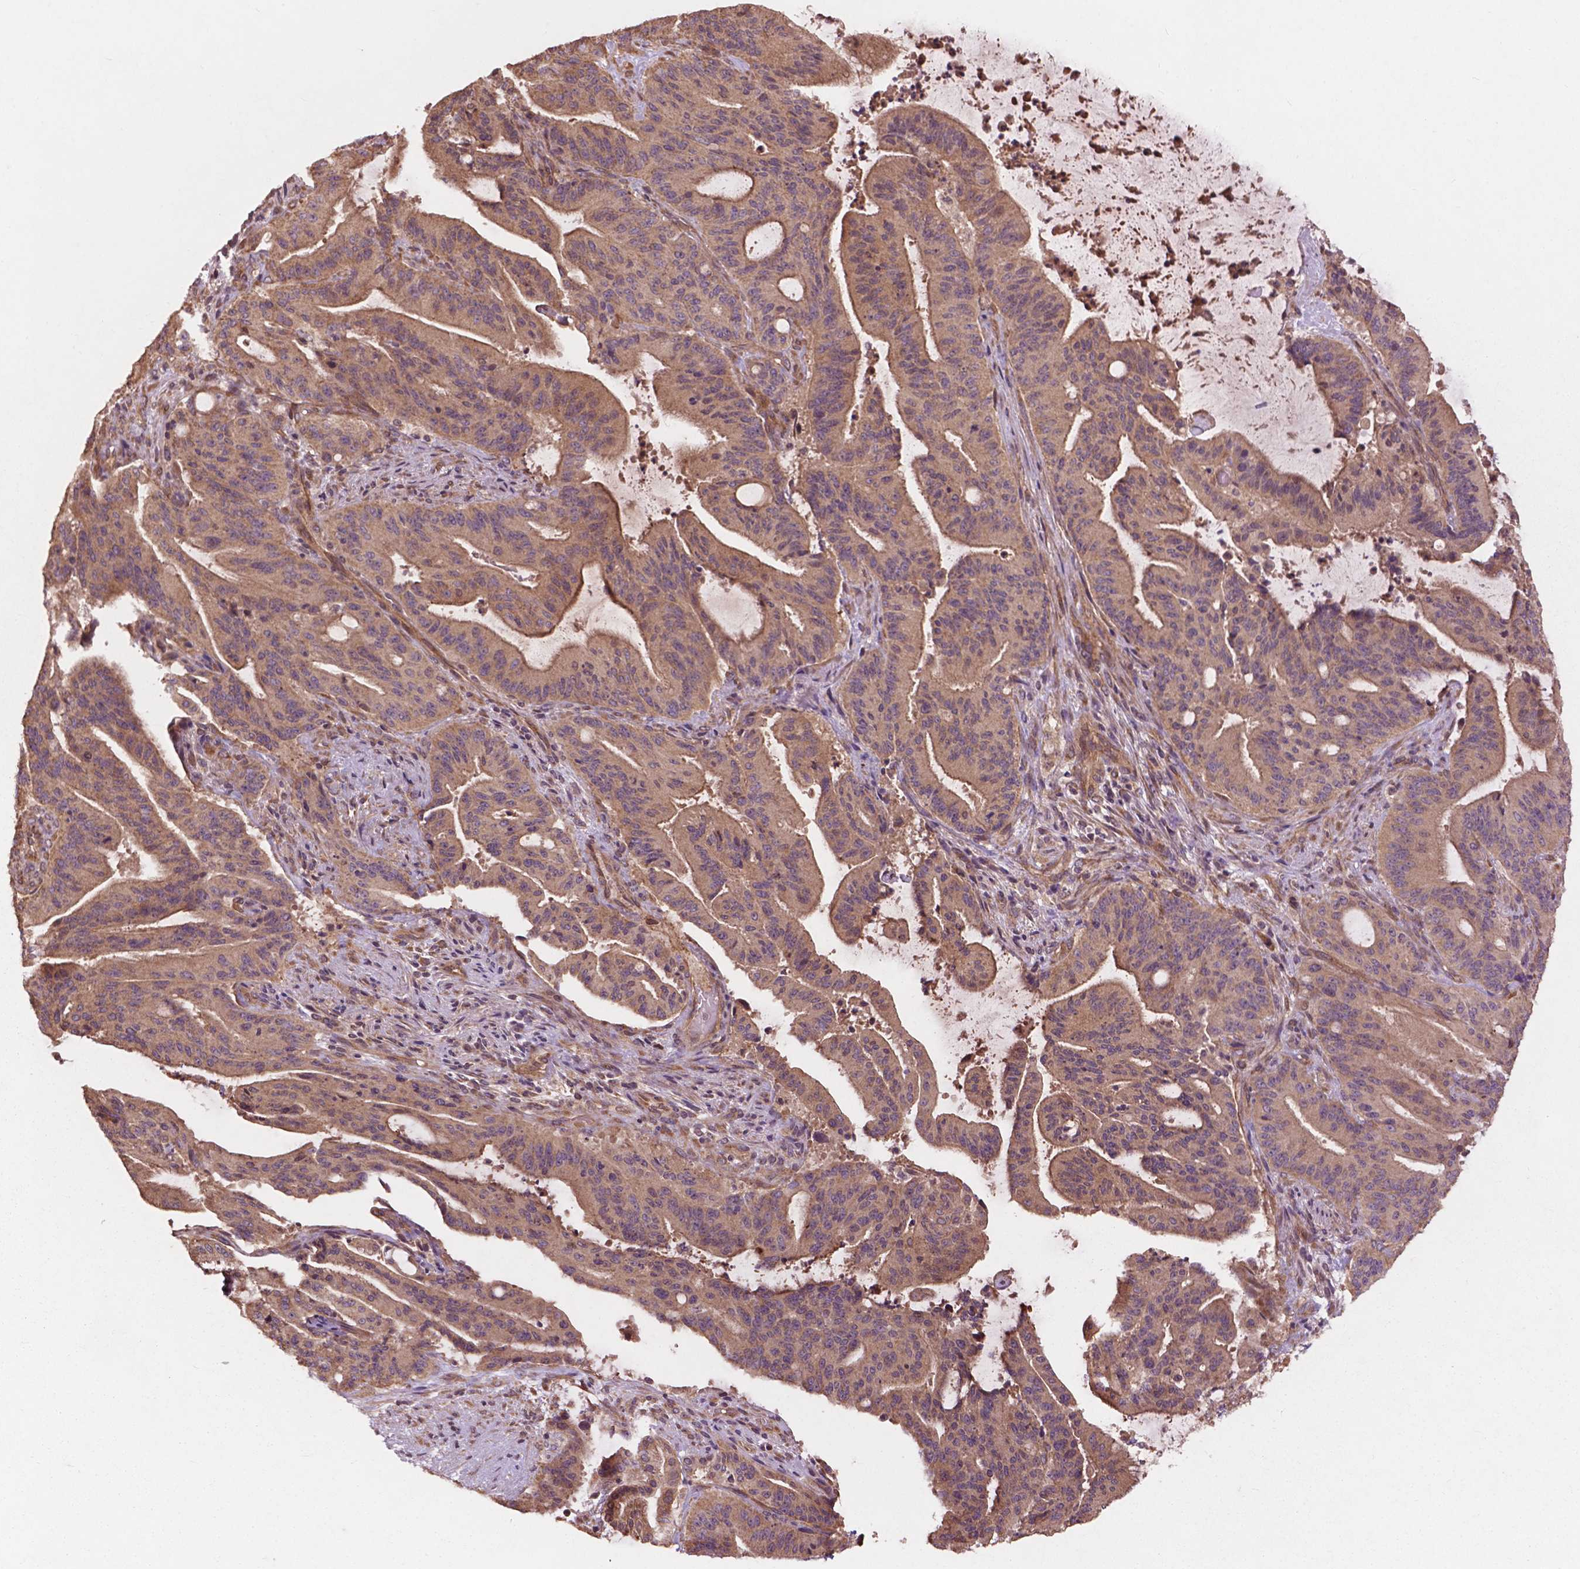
{"staining": {"intensity": "moderate", "quantity": ">75%", "location": "cytoplasmic/membranous"}, "tissue": "liver cancer", "cell_type": "Tumor cells", "image_type": "cancer", "snomed": [{"axis": "morphology", "description": "Cholangiocarcinoma"}, {"axis": "topography", "description": "Liver"}], "caption": "Immunohistochemistry (IHC) (DAB (3,3'-diaminobenzidine)) staining of human liver cancer (cholangiocarcinoma) reveals moderate cytoplasmic/membranous protein expression in about >75% of tumor cells.", "gene": "CDC42BPA", "patient": {"sex": "female", "age": 73}}